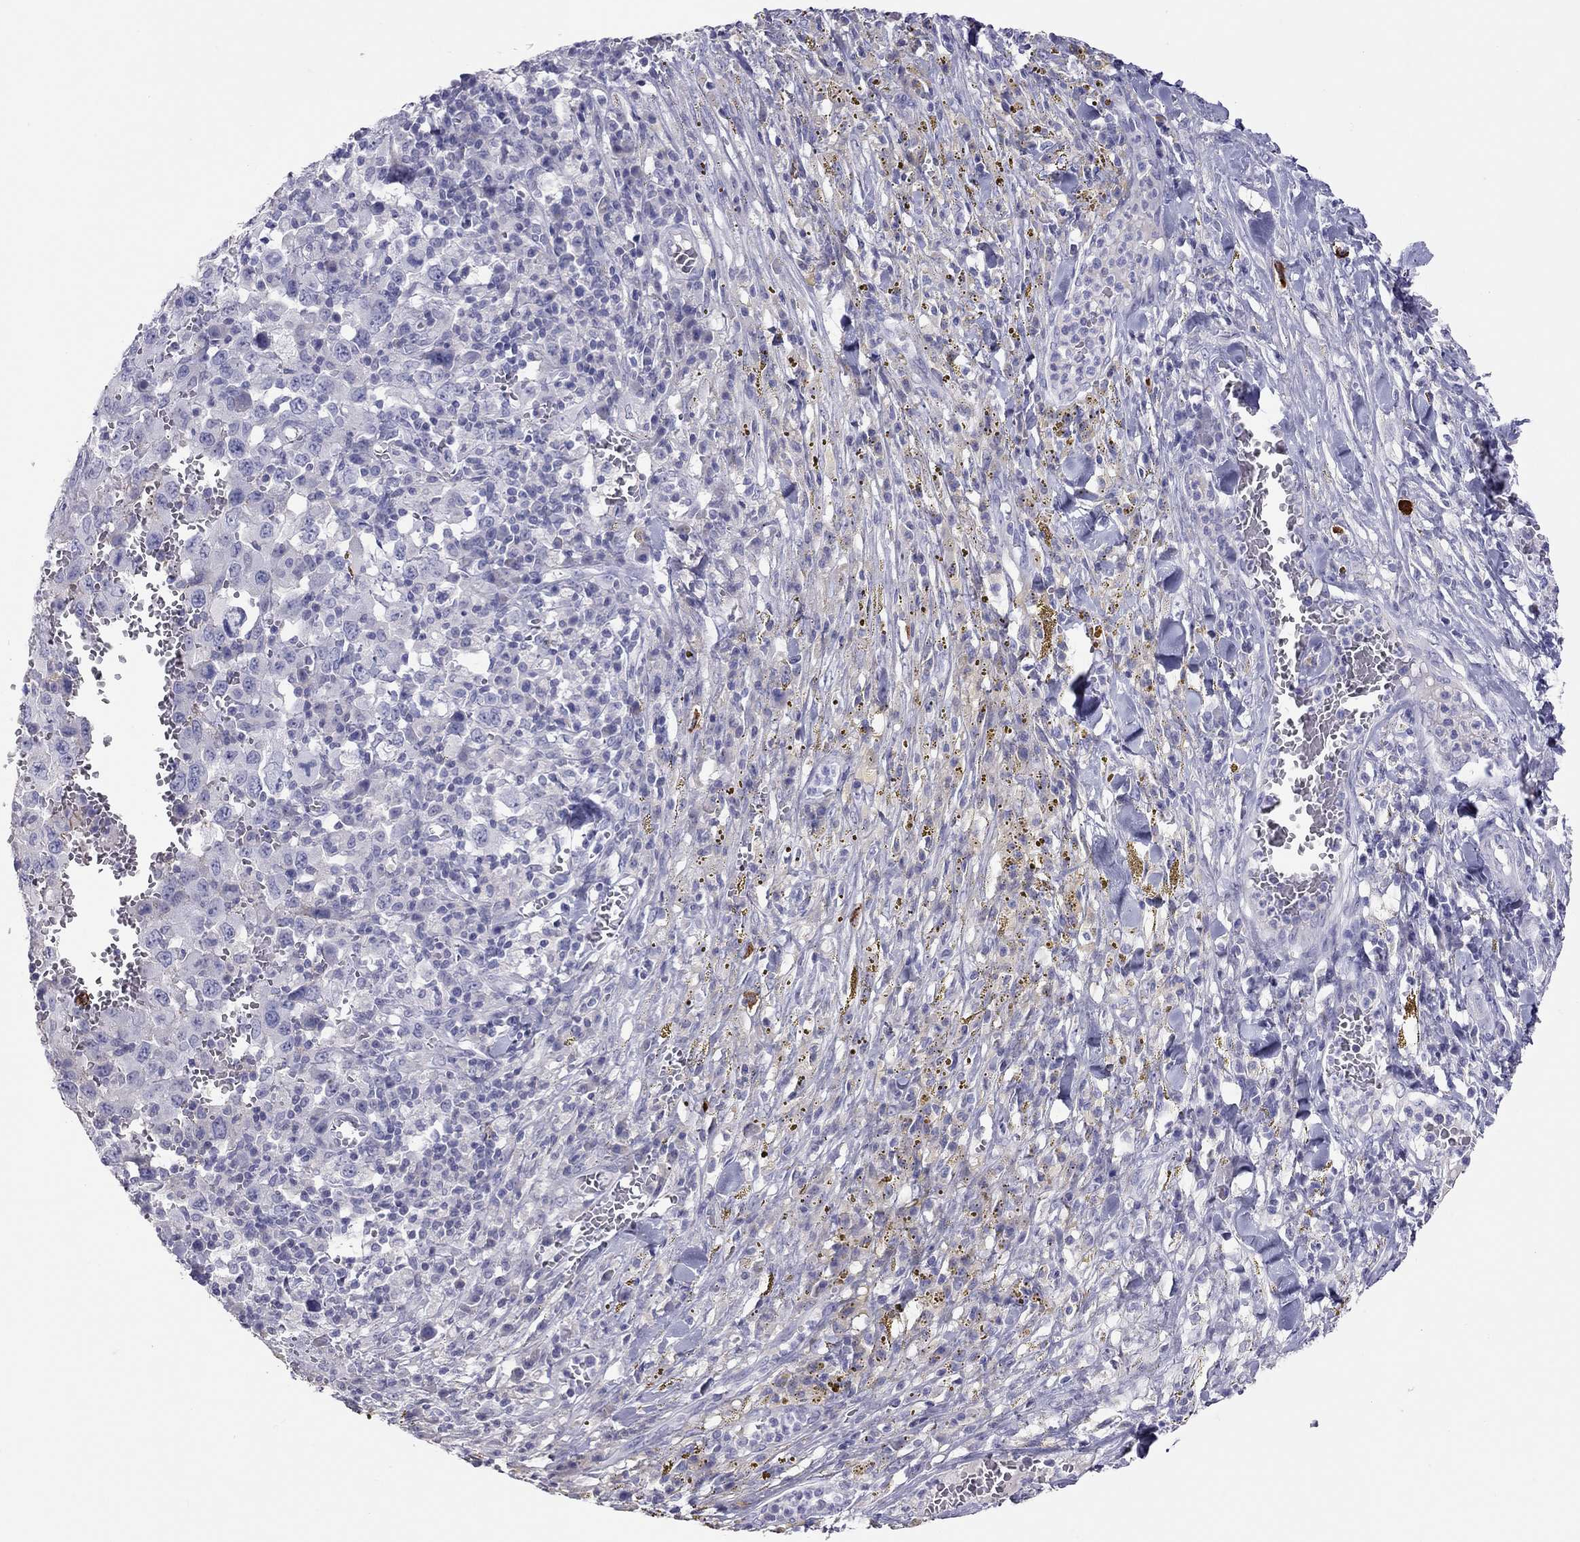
{"staining": {"intensity": "negative", "quantity": "none", "location": "none"}, "tissue": "melanoma", "cell_type": "Tumor cells", "image_type": "cancer", "snomed": [{"axis": "morphology", "description": "Malignant melanoma, NOS"}, {"axis": "topography", "description": "Skin"}], "caption": "Immunohistochemical staining of human malignant melanoma exhibits no significant positivity in tumor cells. (IHC, brightfield microscopy, high magnification).", "gene": "IL17REL", "patient": {"sex": "female", "age": 91}}